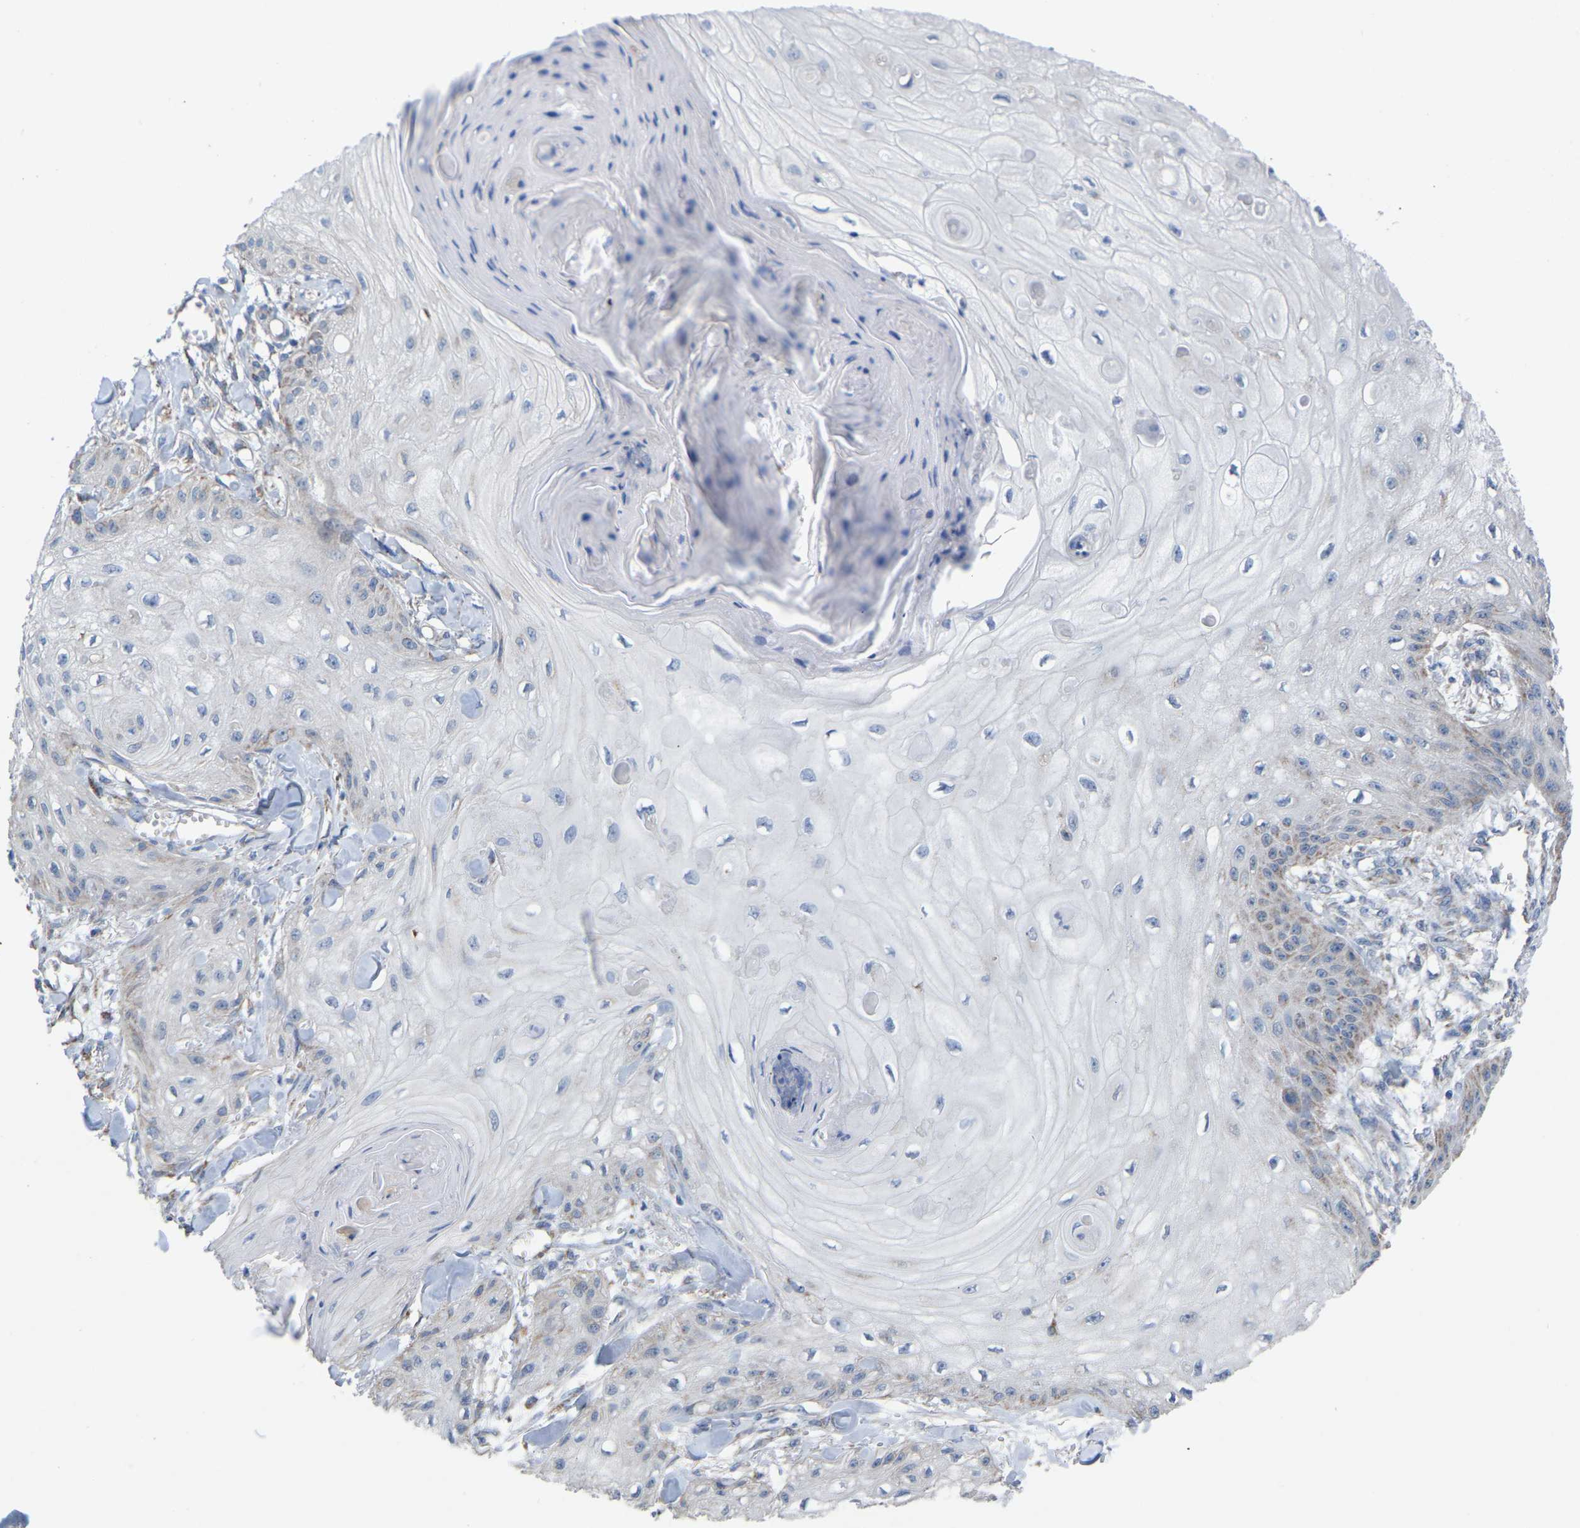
{"staining": {"intensity": "weak", "quantity": "<25%", "location": "cytoplasmic/membranous"}, "tissue": "skin cancer", "cell_type": "Tumor cells", "image_type": "cancer", "snomed": [{"axis": "morphology", "description": "Squamous cell carcinoma, NOS"}, {"axis": "topography", "description": "Skin"}], "caption": "Immunohistochemistry image of neoplastic tissue: skin cancer (squamous cell carcinoma) stained with DAB demonstrates no significant protein expression in tumor cells.", "gene": "BCL10", "patient": {"sex": "male", "age": 74}}